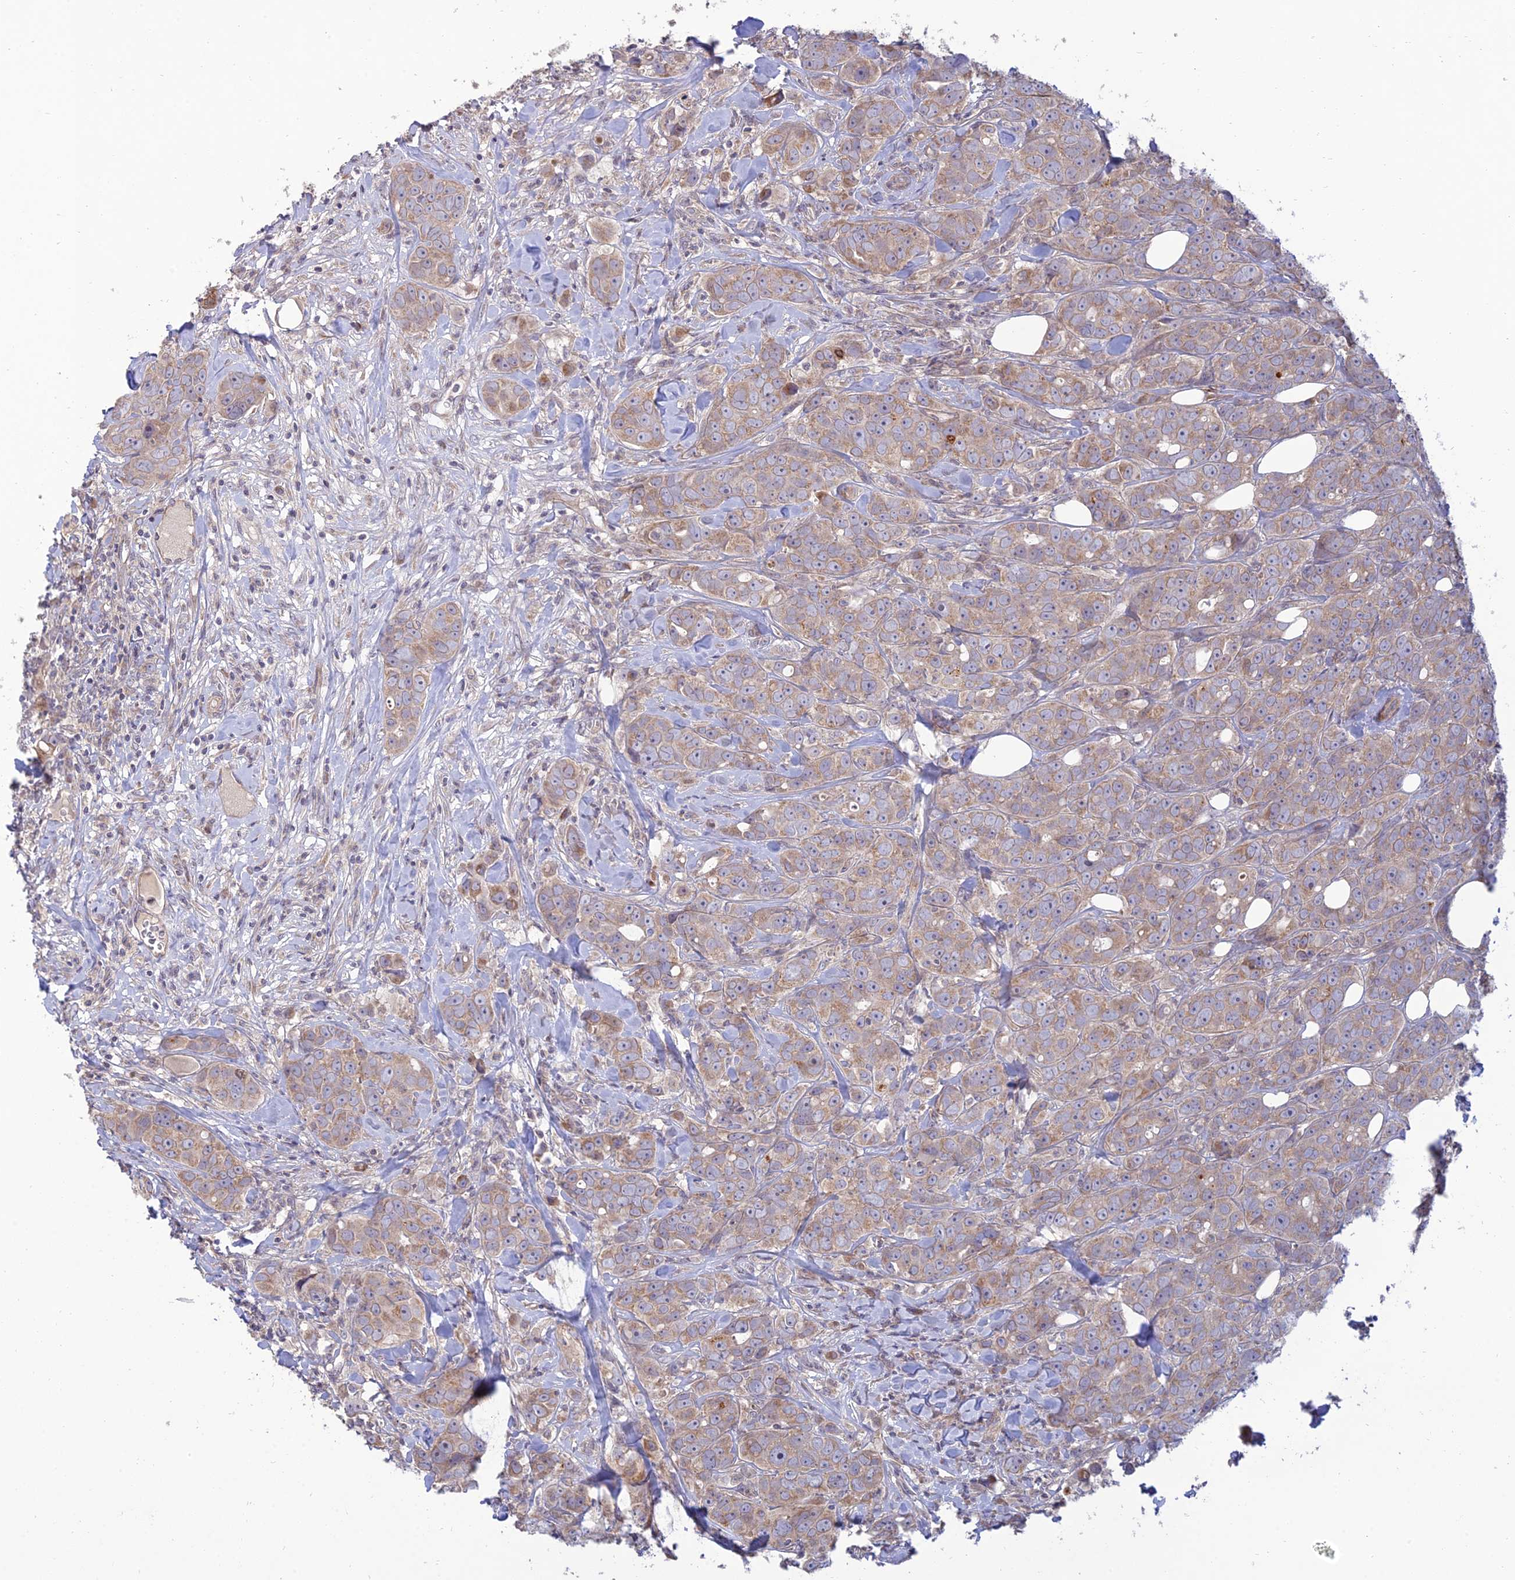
{"staining": {"intensity": "weak", "quantity": "25%-75%", "location": "cytoplasmic/membranous"}, "tissue": "breast cancer", "cell_type": "Tumor cells", "image_type": "cancer", "snomed": [{"axis": "morphology", "description": "Duct carcinoma"}, {"axis": "topography", "description": "Breast"}], "caption": "Immunohistochemistry (IHC) photomicrograph of neoplastic tissue: breast cancer (invasive ductal carcinoma) stained using immunohistochemistry exhibits low levels of weak protein expression localized specifically in the cytoplasmic/membranous of tumor cells, appearing as a cytoplasmic/membranous brown color.", "gene": "C3orf20", "patient": {"sex": "female", "age": 43}}